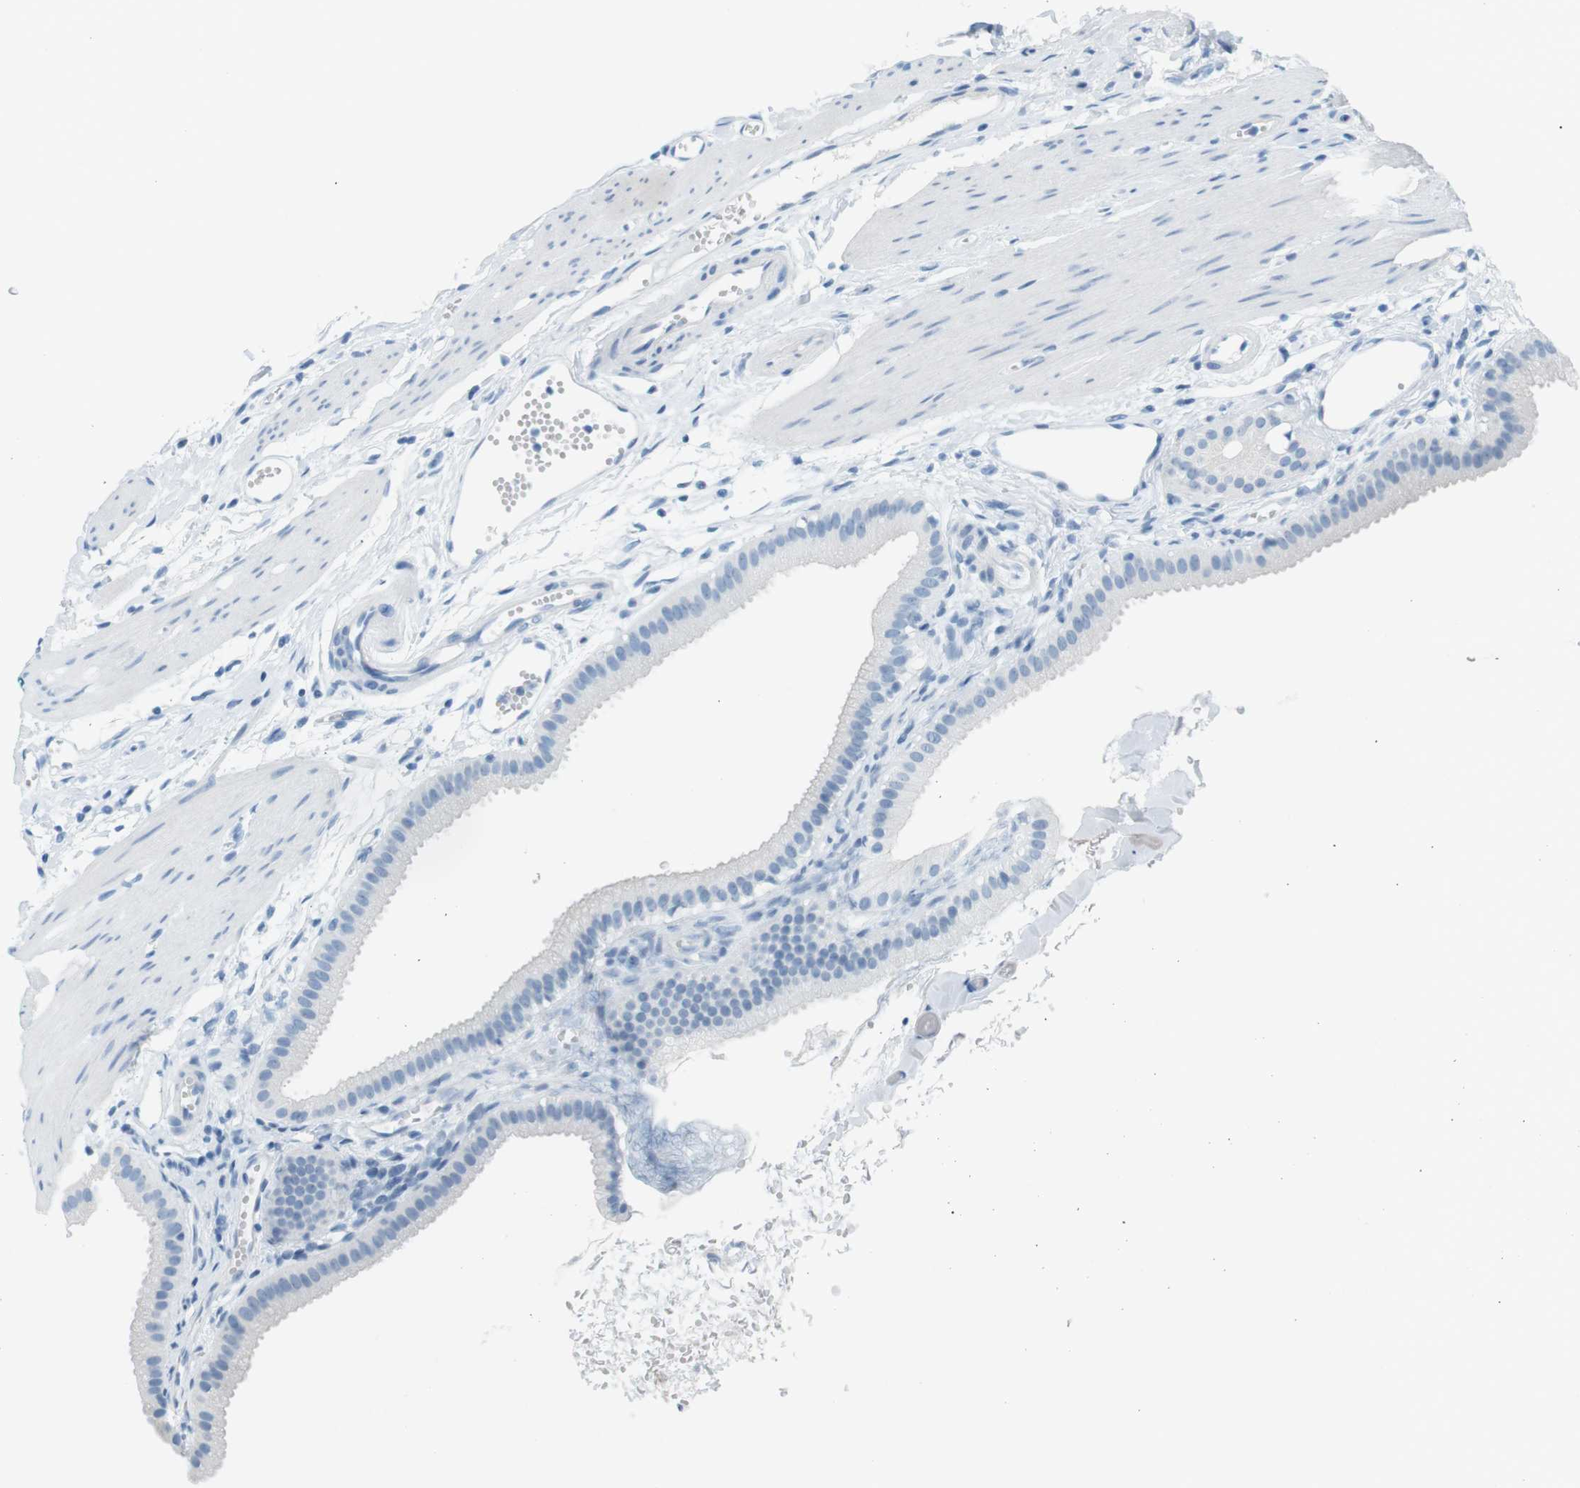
{"staining": {"intensity": "negative", "quantity": "none", "location": "none"}, "tissue": "gallbladder", "cell_type": "Glandular cells", "image_type": "normal", "snomed": [{"axis": "morphology", "description": "Normal tissue, NOS"}, {"axis": "topography", "description": "Gallbladder"}], "caption": "Immunohistochemical staining of unremarkable human gallbladder demonstrates no significant expression in glandular cells. (DAB immunohistochemistry (IHC) visualized using brightfield microscopy, high magnification).", "gene": "AZGP1", "patient": {"sex": "female", "age": 64}}